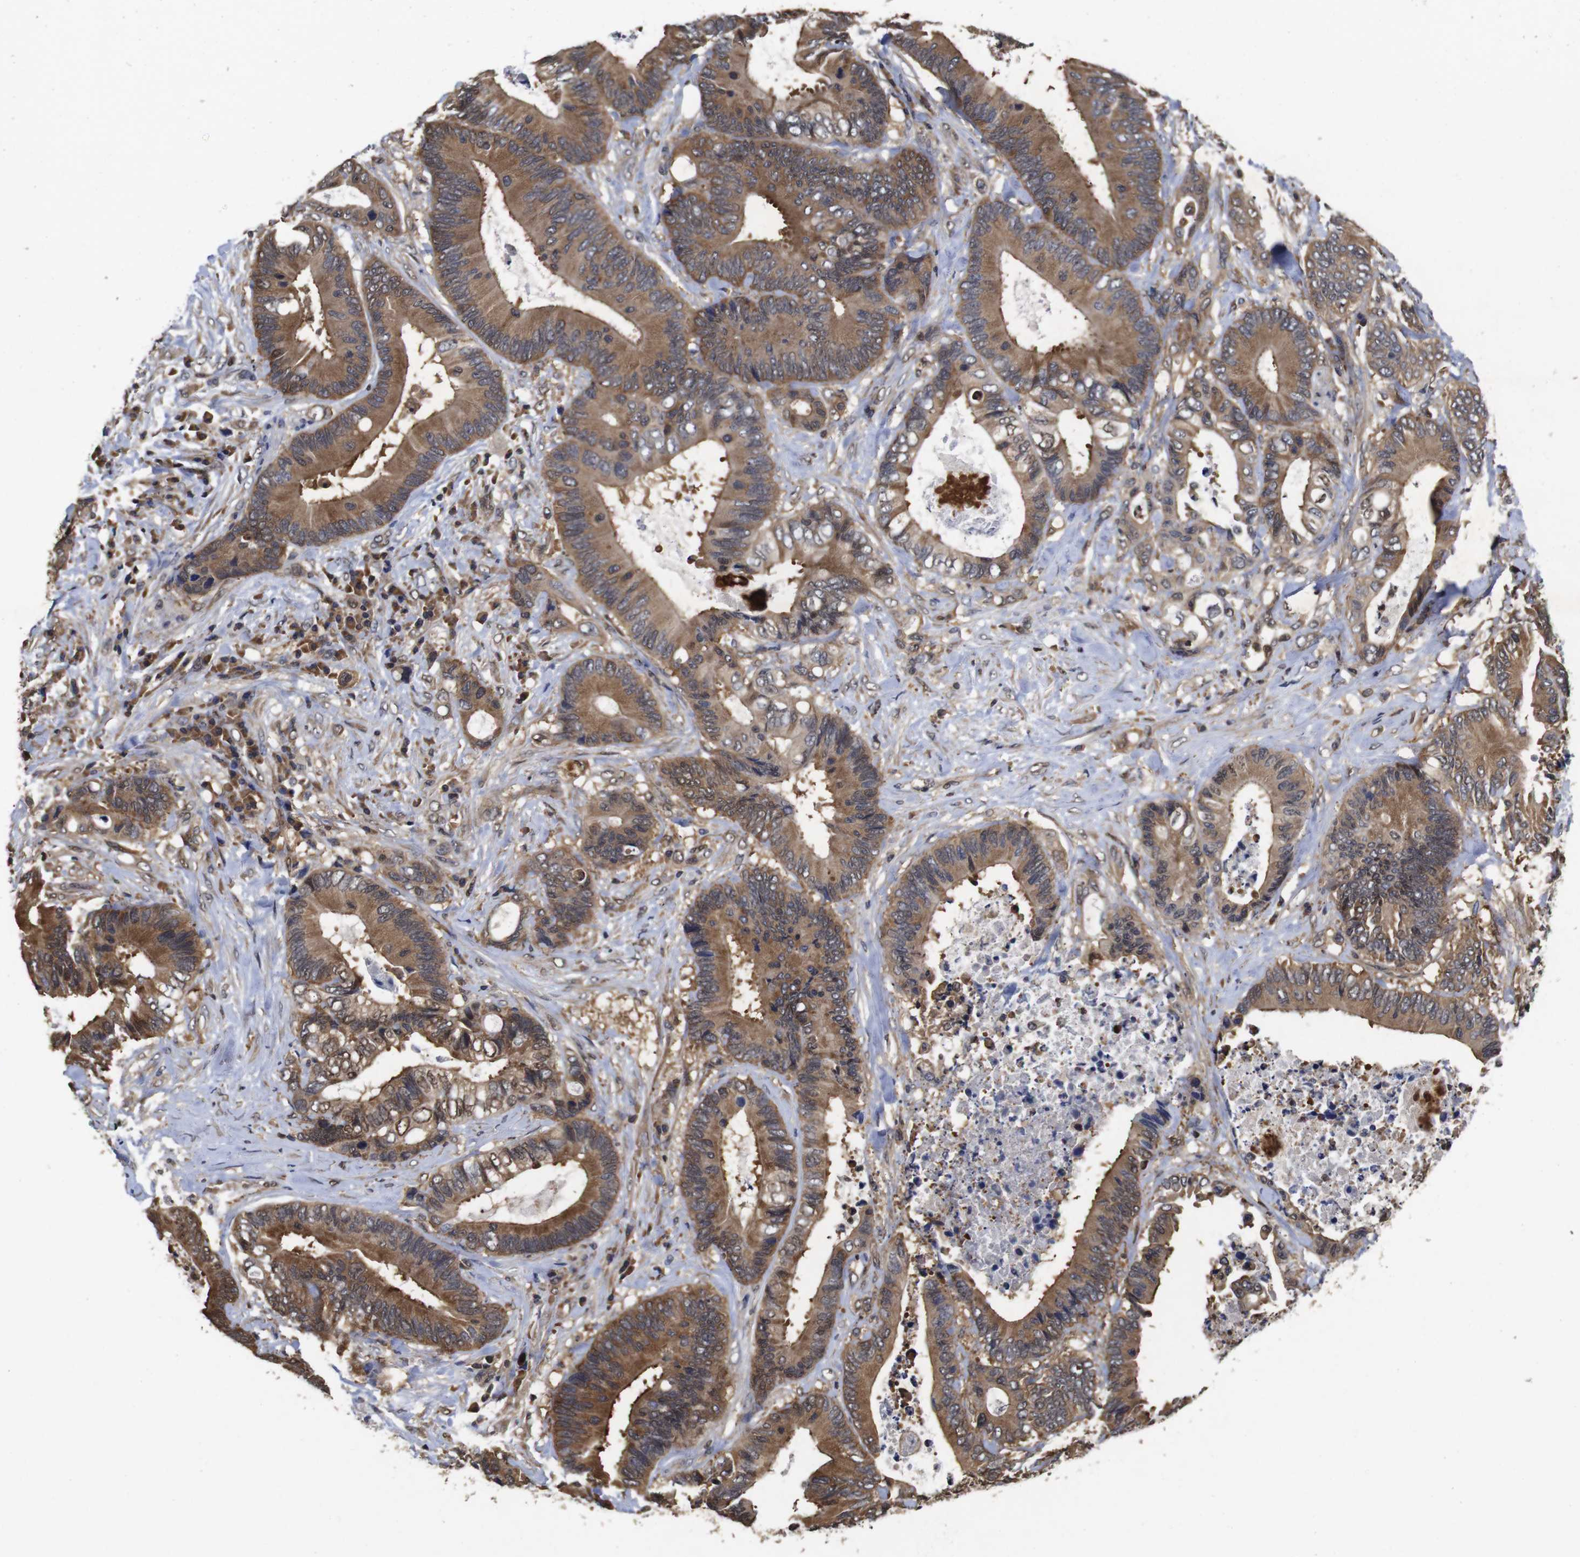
{"staining": {"intensity": "moderate", "quantity": ">75%", "location": "cytoplasmic/membranous"}, "tissue": "colorectal cancer", "cell_type": "Tumor cells", "image_type": "cancer", "snomed": [{"axis": "morphology", "description": "Adenocarcinoma, NOS"}, {"axis": "topography", "description": "Rectum"}], "caption": "A medium amount of moderate cytoplasmic/membranous staining is appreciated in approximately >75% of tumor cells in adenocarcinoma (colorectal) tissue. (Brightfield microscopy of DAB IHC at high magnification).", "gene": "SUMO3", "patient": {"sex": "male", "age": 55}}